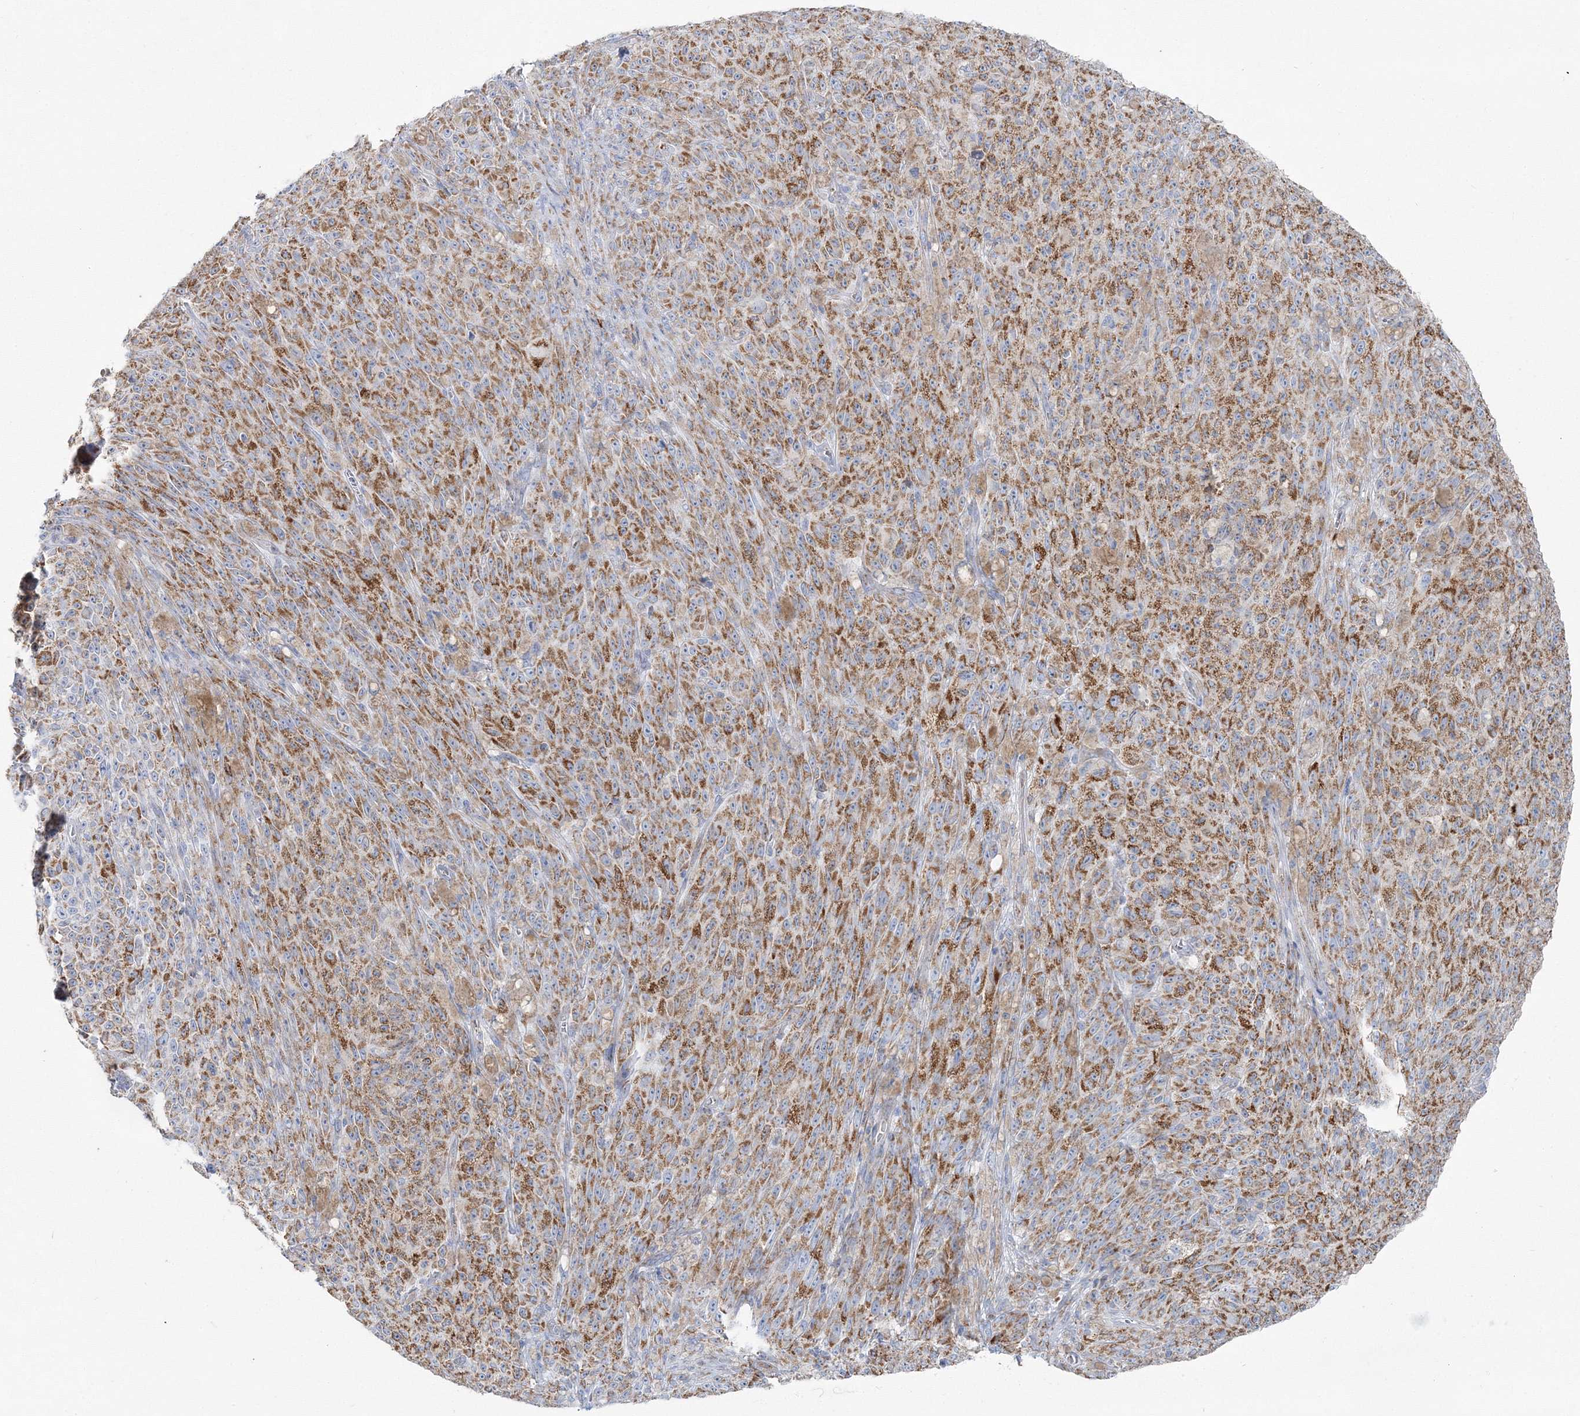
{"staining": {"intensity": "moderate", "quantity": ">75%", "location": "cytoplasmic/membranous"}, "tissue": "melanoma", "cell_type": "Tumor cells", "image_type": "cancer", "snomed": [{"axis": "morphology", "description": "Malignant melanoma, NOS"}, {"axis": "topography", "description": "Skin"}], "caption": "Malignant melanoma stained for a protein (brown) exhibits moderate cytoplasmic/membranous positive expression in approximately >75% of tumor cells.", "gene": "HIBCH", "patient": {"sex": "female", "age": 82}}